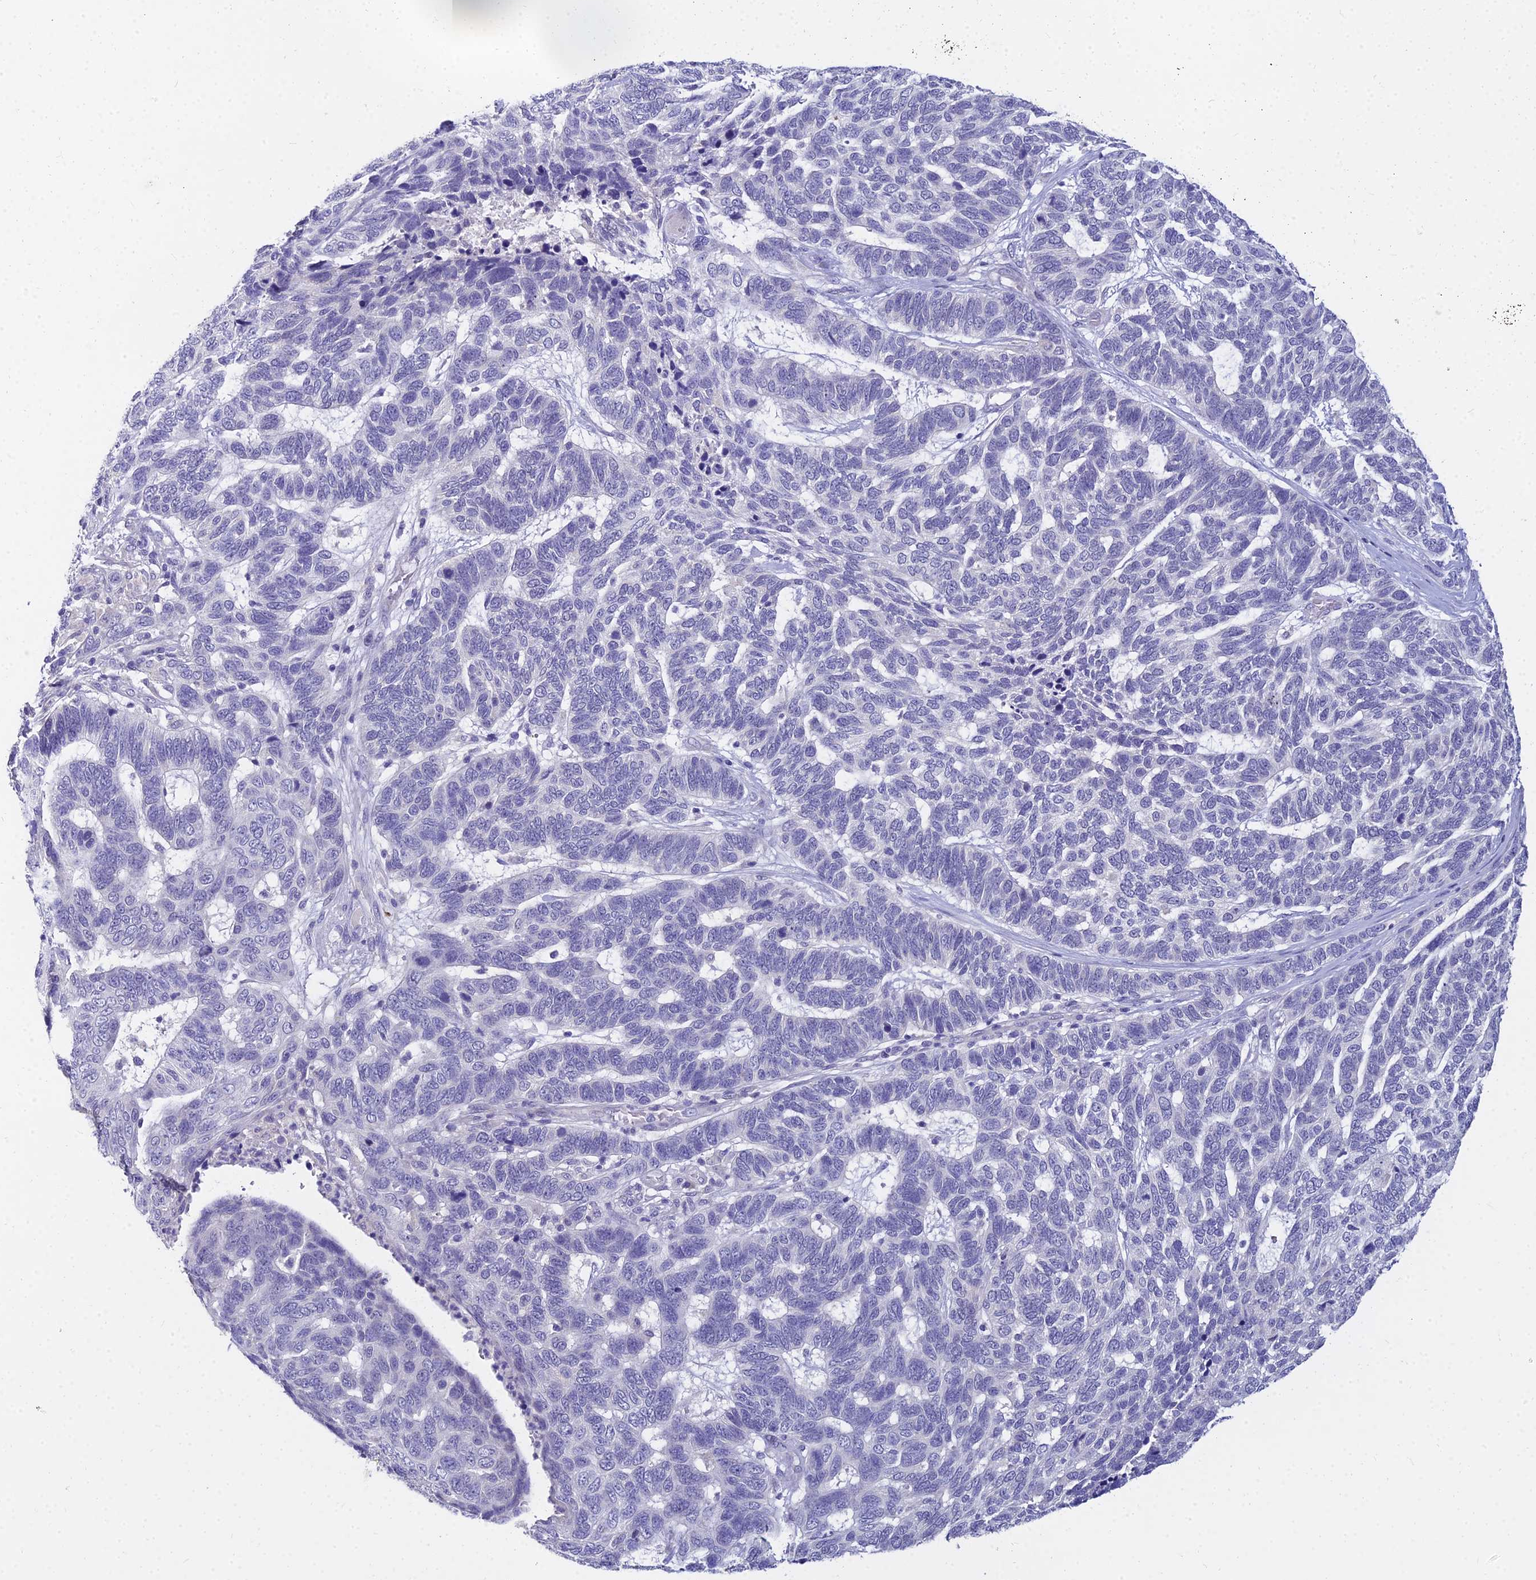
{"staining": {"intensity": "negative", "quantity": "none", "location": "none"}, "tissue": "skin cancer", "cell_type": "Tumor cells", "image_type": "cancer", "snomed": [{"axis": "morphology", "description": "Basal cell carcinoma"}, {"axis": "topography", "description": "Skin"}], "caption": "The image displays no significant staining in tumor cells of basal cell carcinoma (skin).", "gene": "NPY", "patient": {"sex": "female", "age": 65}}